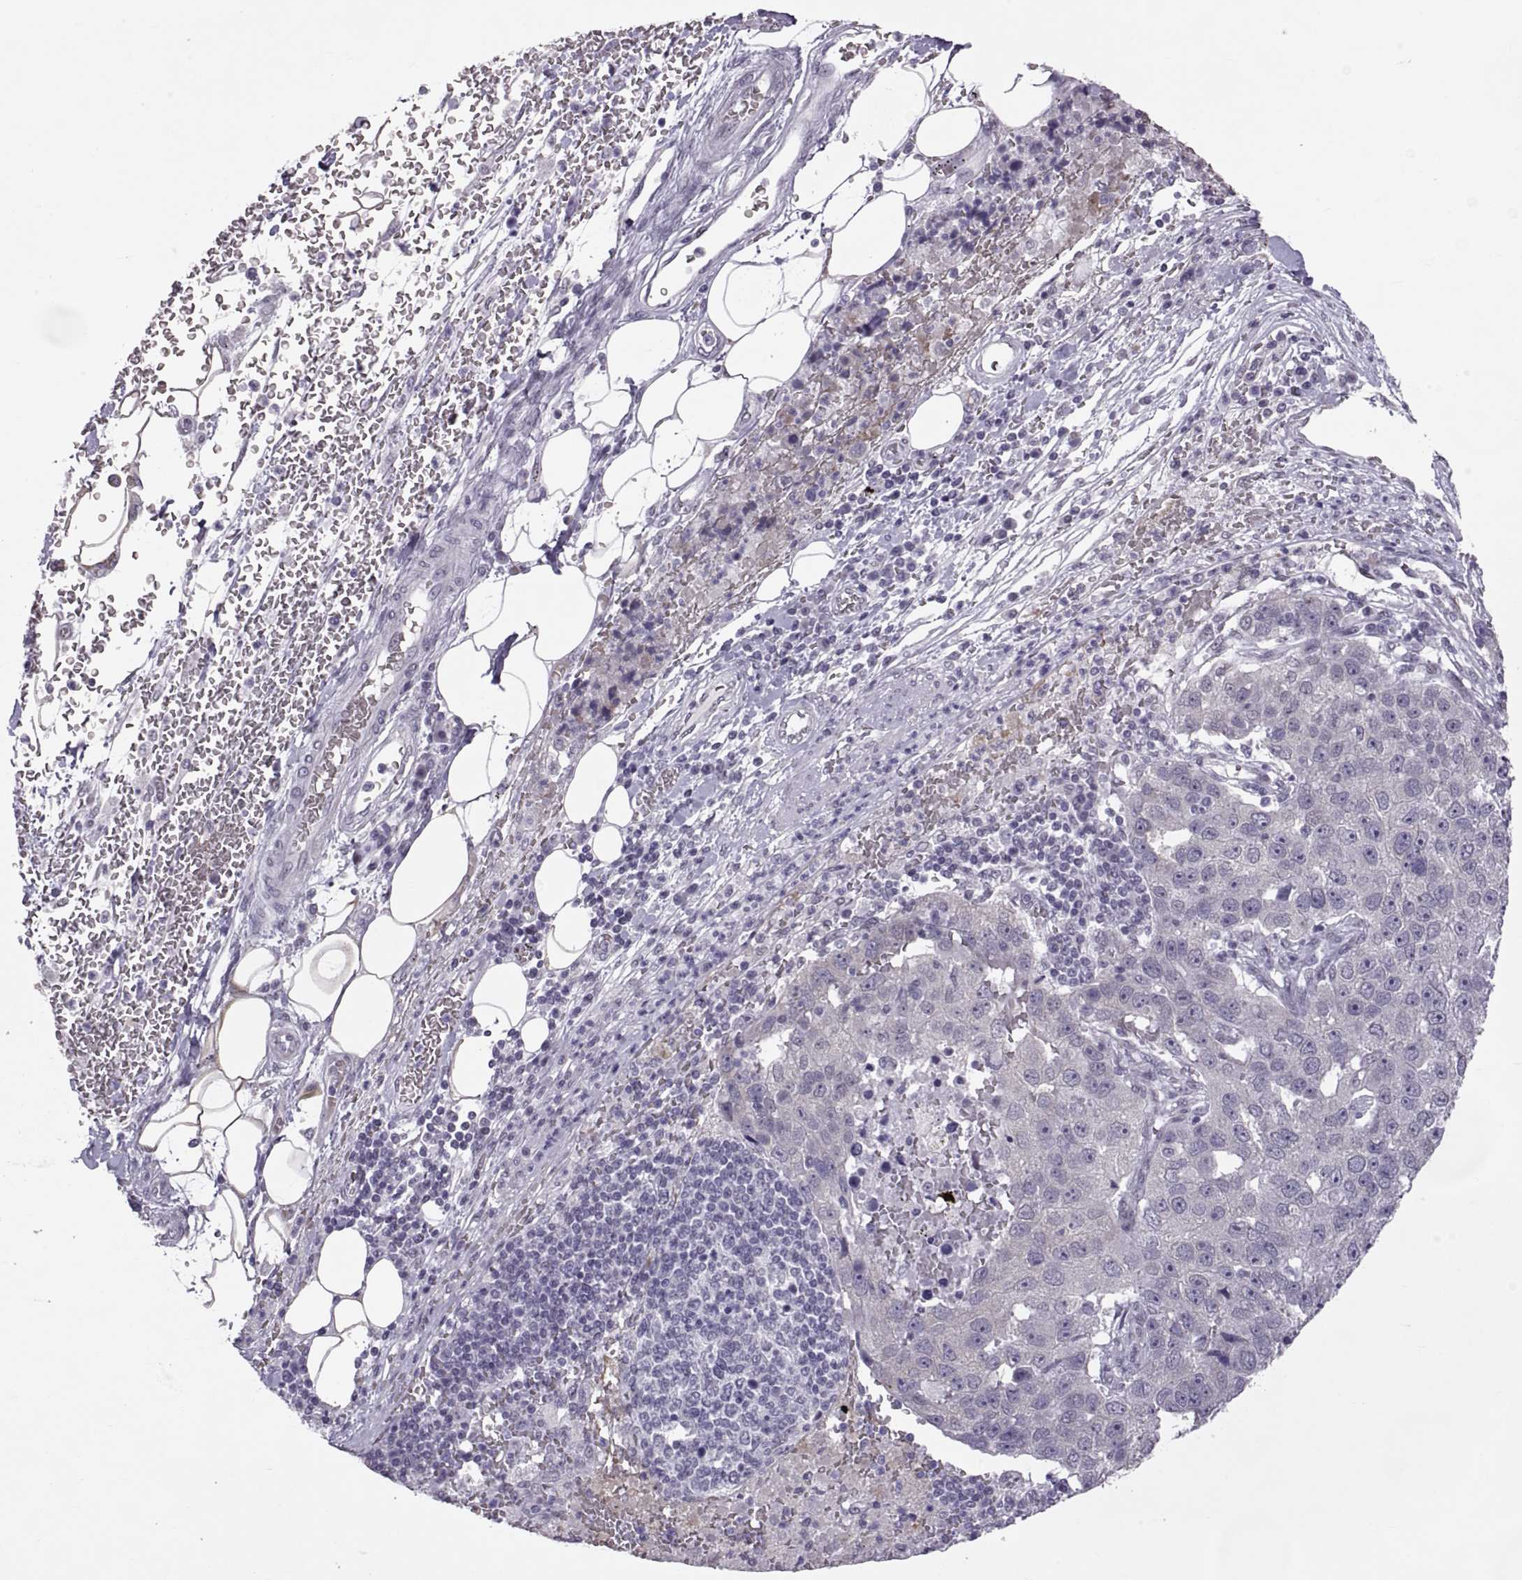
{"staining": {"intensity": "negative", "quantity": "none", "location": "none"}, "tissue": "pancreatic cancer", "cell_type": "Tumor cells", "image_type": "cancer", "snomed": [{"axis": "morphology", "description": "Adenocarcinoma, NOS"}, {"axis": "topography", "description": "Pancreas"}], "caption": "Immunohistochemistry (IHC) histopathology image of human adenocarcinoma (pancreatic) stained for a protein (brown), which displays no staining in tumor cells.", "gene": "KRT77", "patient": {"sex": "female", "age": 61}}